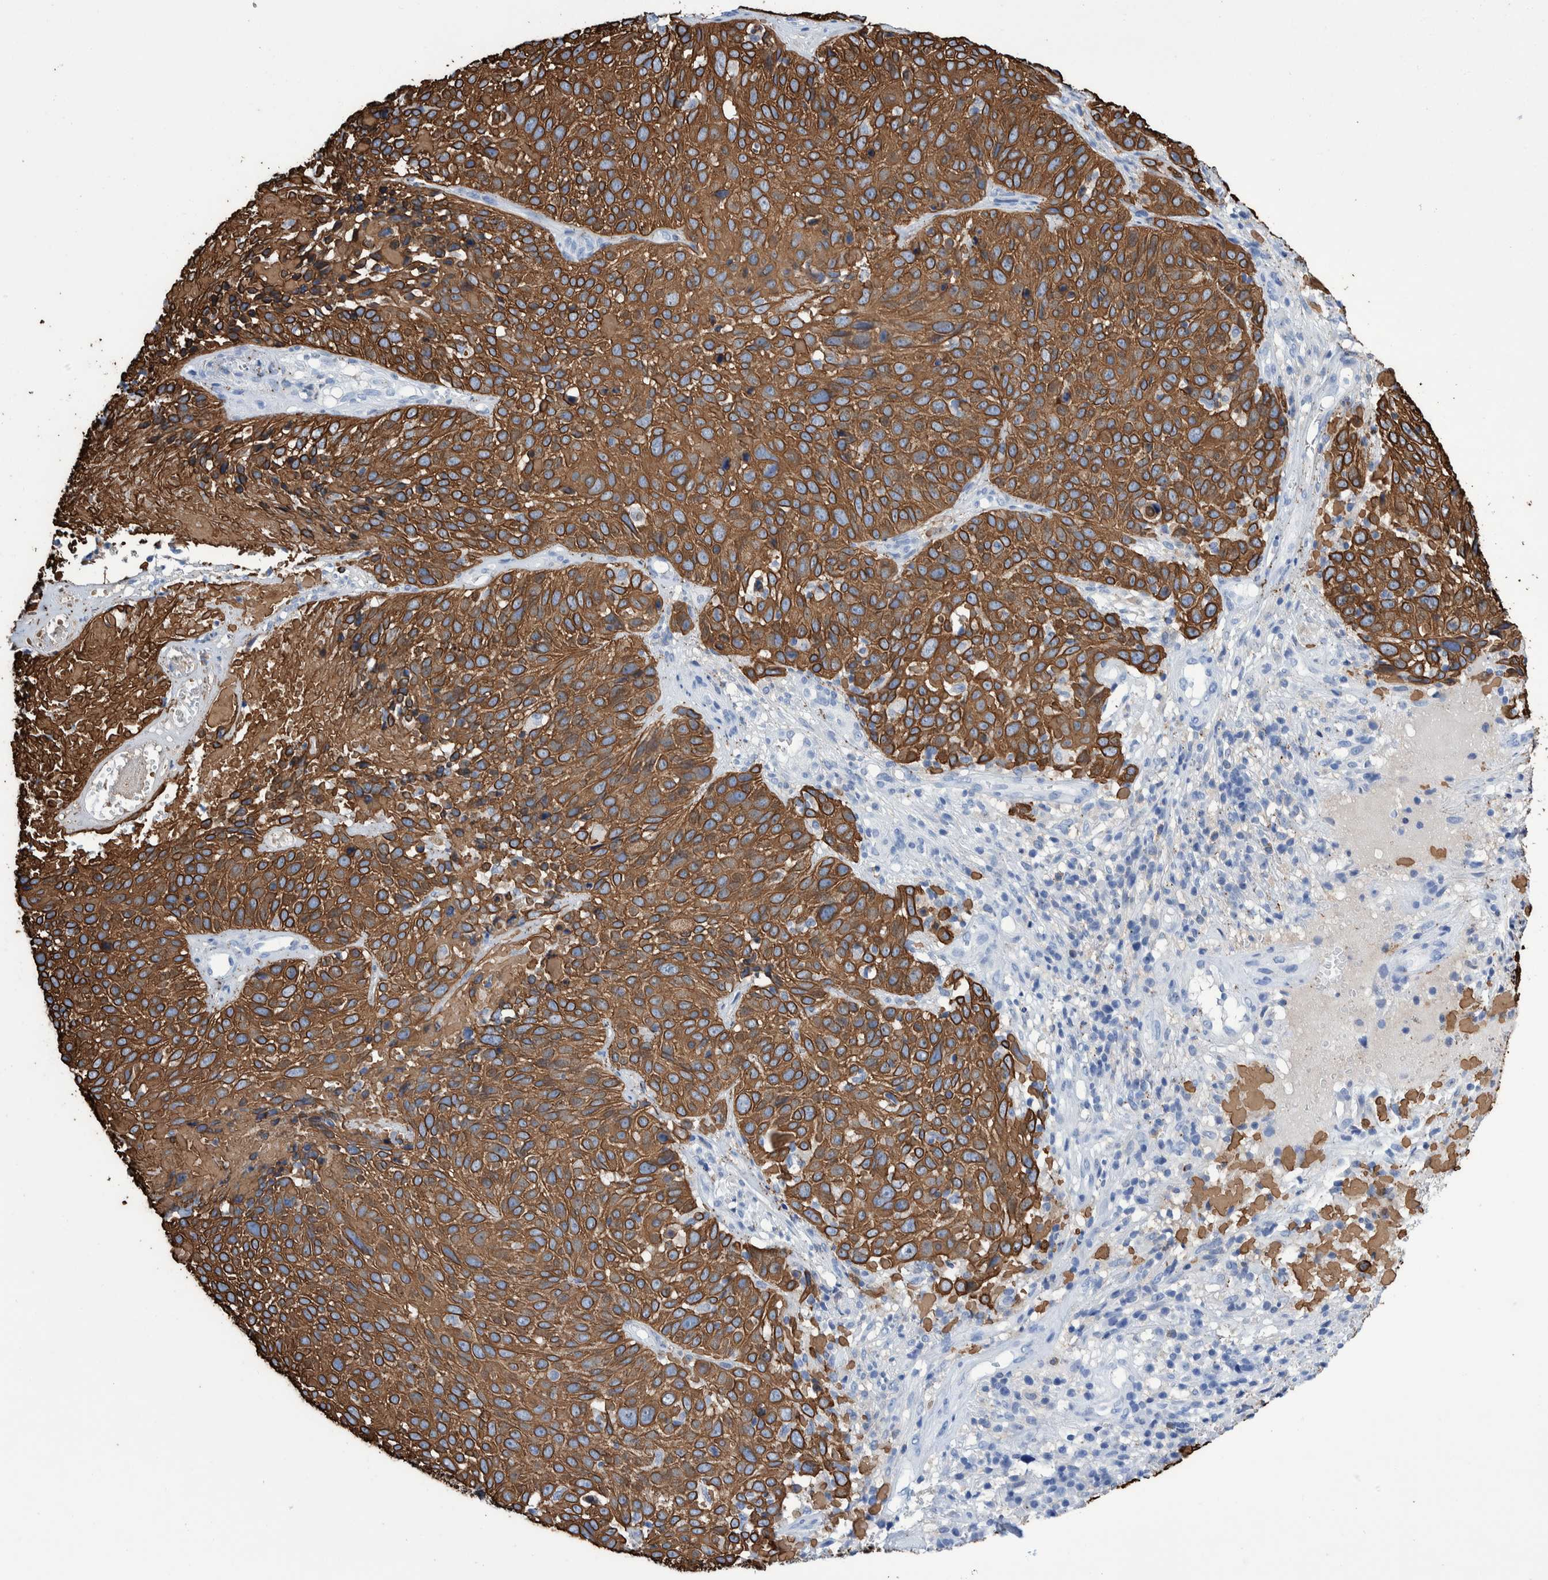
{"staining": {"intensity": "moderate", "quantity": ">75%", "location": "cytoplasmic/membranous"}, "tissue": "cervical cancer", "cell_type": "Tumor cells", "image_type": "cancer", "snomed": [{"axis": "morphology", "description": "Squamous cell carcinoma, NOS"}, {"axis": "topography", "description": "Cervix"}], "caption": "This is a micrograph of immunohistochemistry (IHC) staining of cervical squamous cell carcinoma, which shows moderate positivity in the cytoplasmic/membranous of tumor cells.", "gene": "KRT14", "patient": {"sex": "female", "age": 74}}